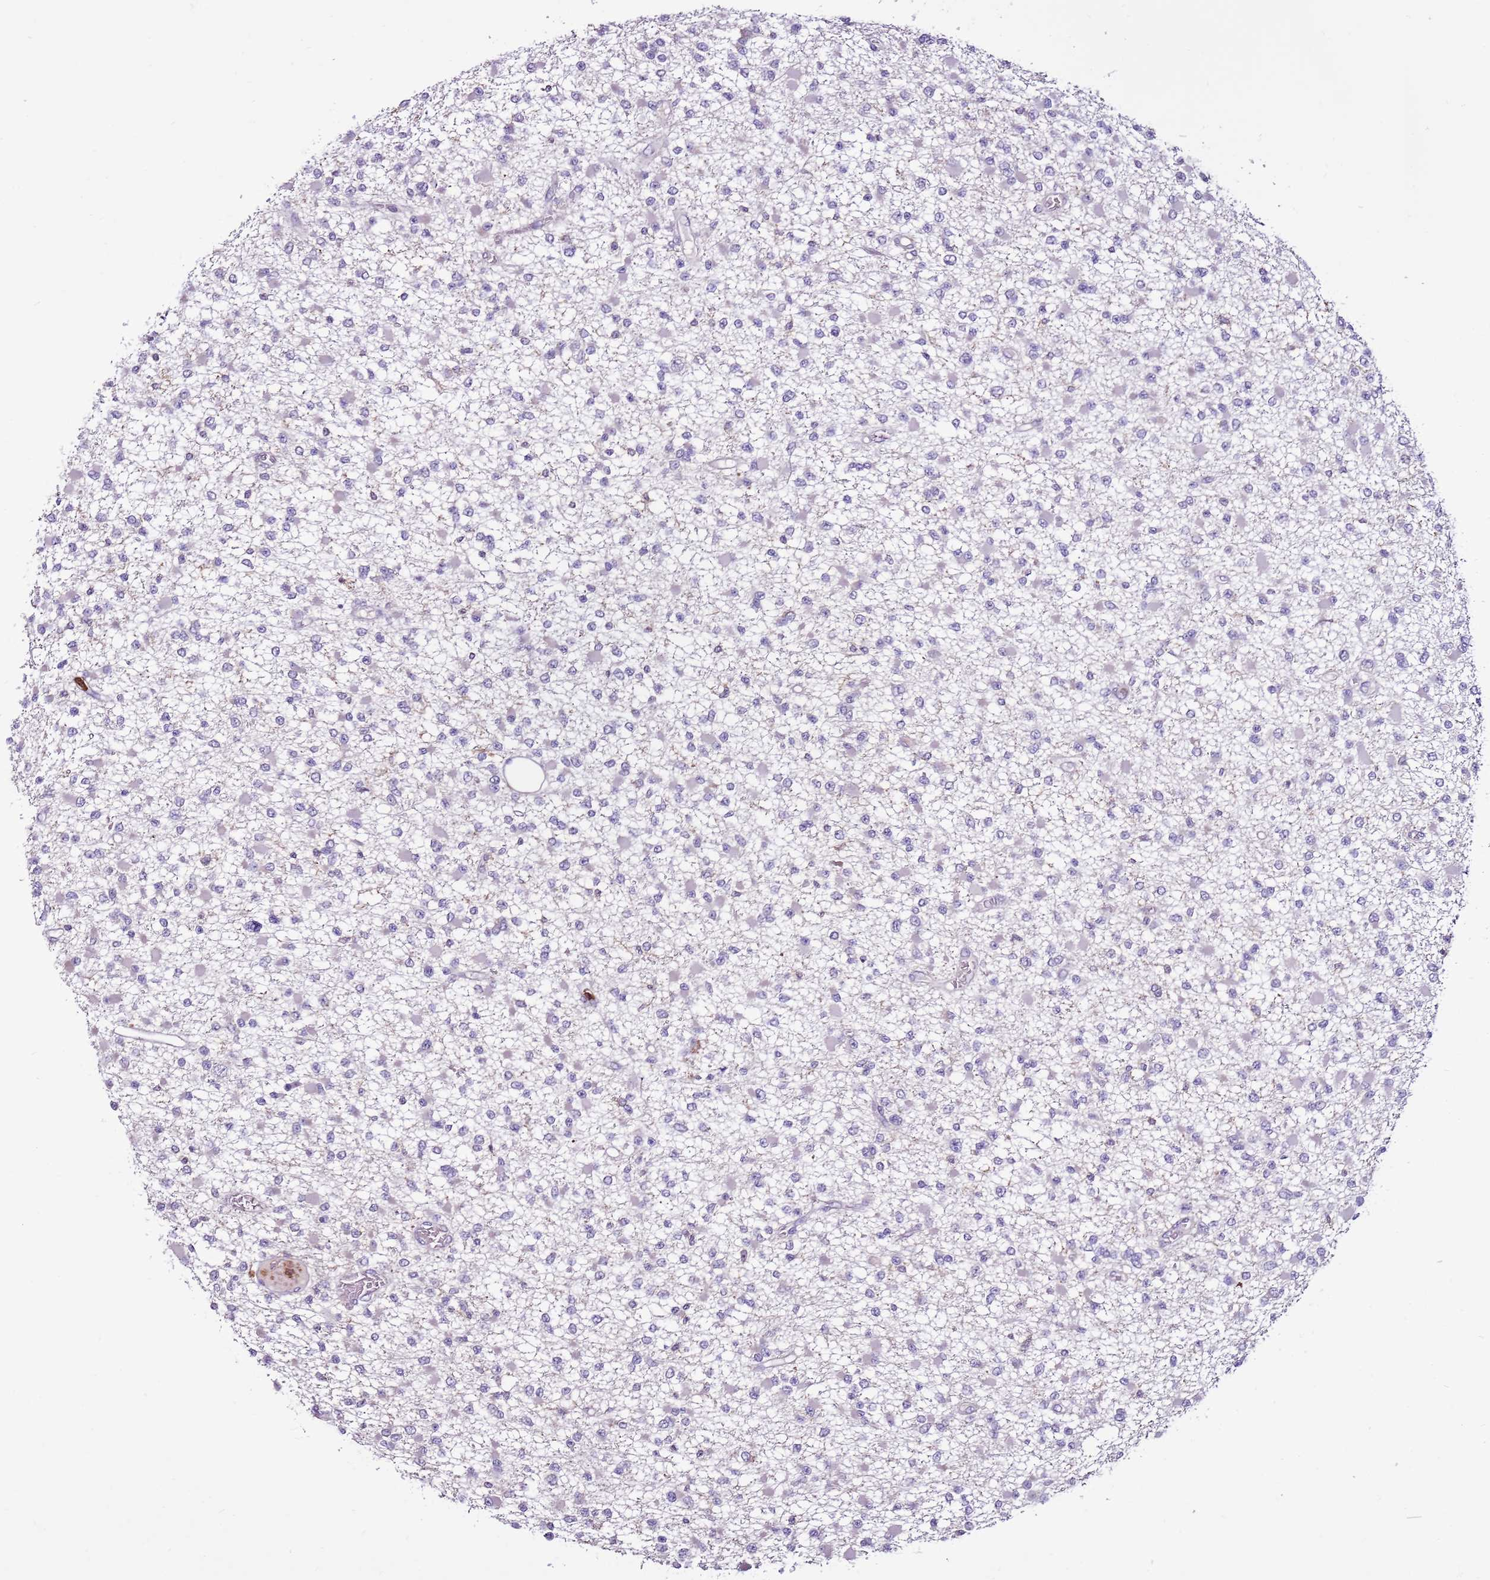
{"staining": {"intensity": "negative", "quantity": "none", "location": "none"}, "tissue": "glioma", "cell_type": "Tumor cells", "image_type": "cancer", "snomed": [{"axis": "morphology", "description": "Glioma, malignant, Low grade"}, {"axis": "topography", "description": "Brain"}], "caption": "This is an immunohistochemistry micrograph of glioma. There is no expression in tumor cells.", "gene": "ZSWIM1", "patient": {"sex": "female", "age": 22}}